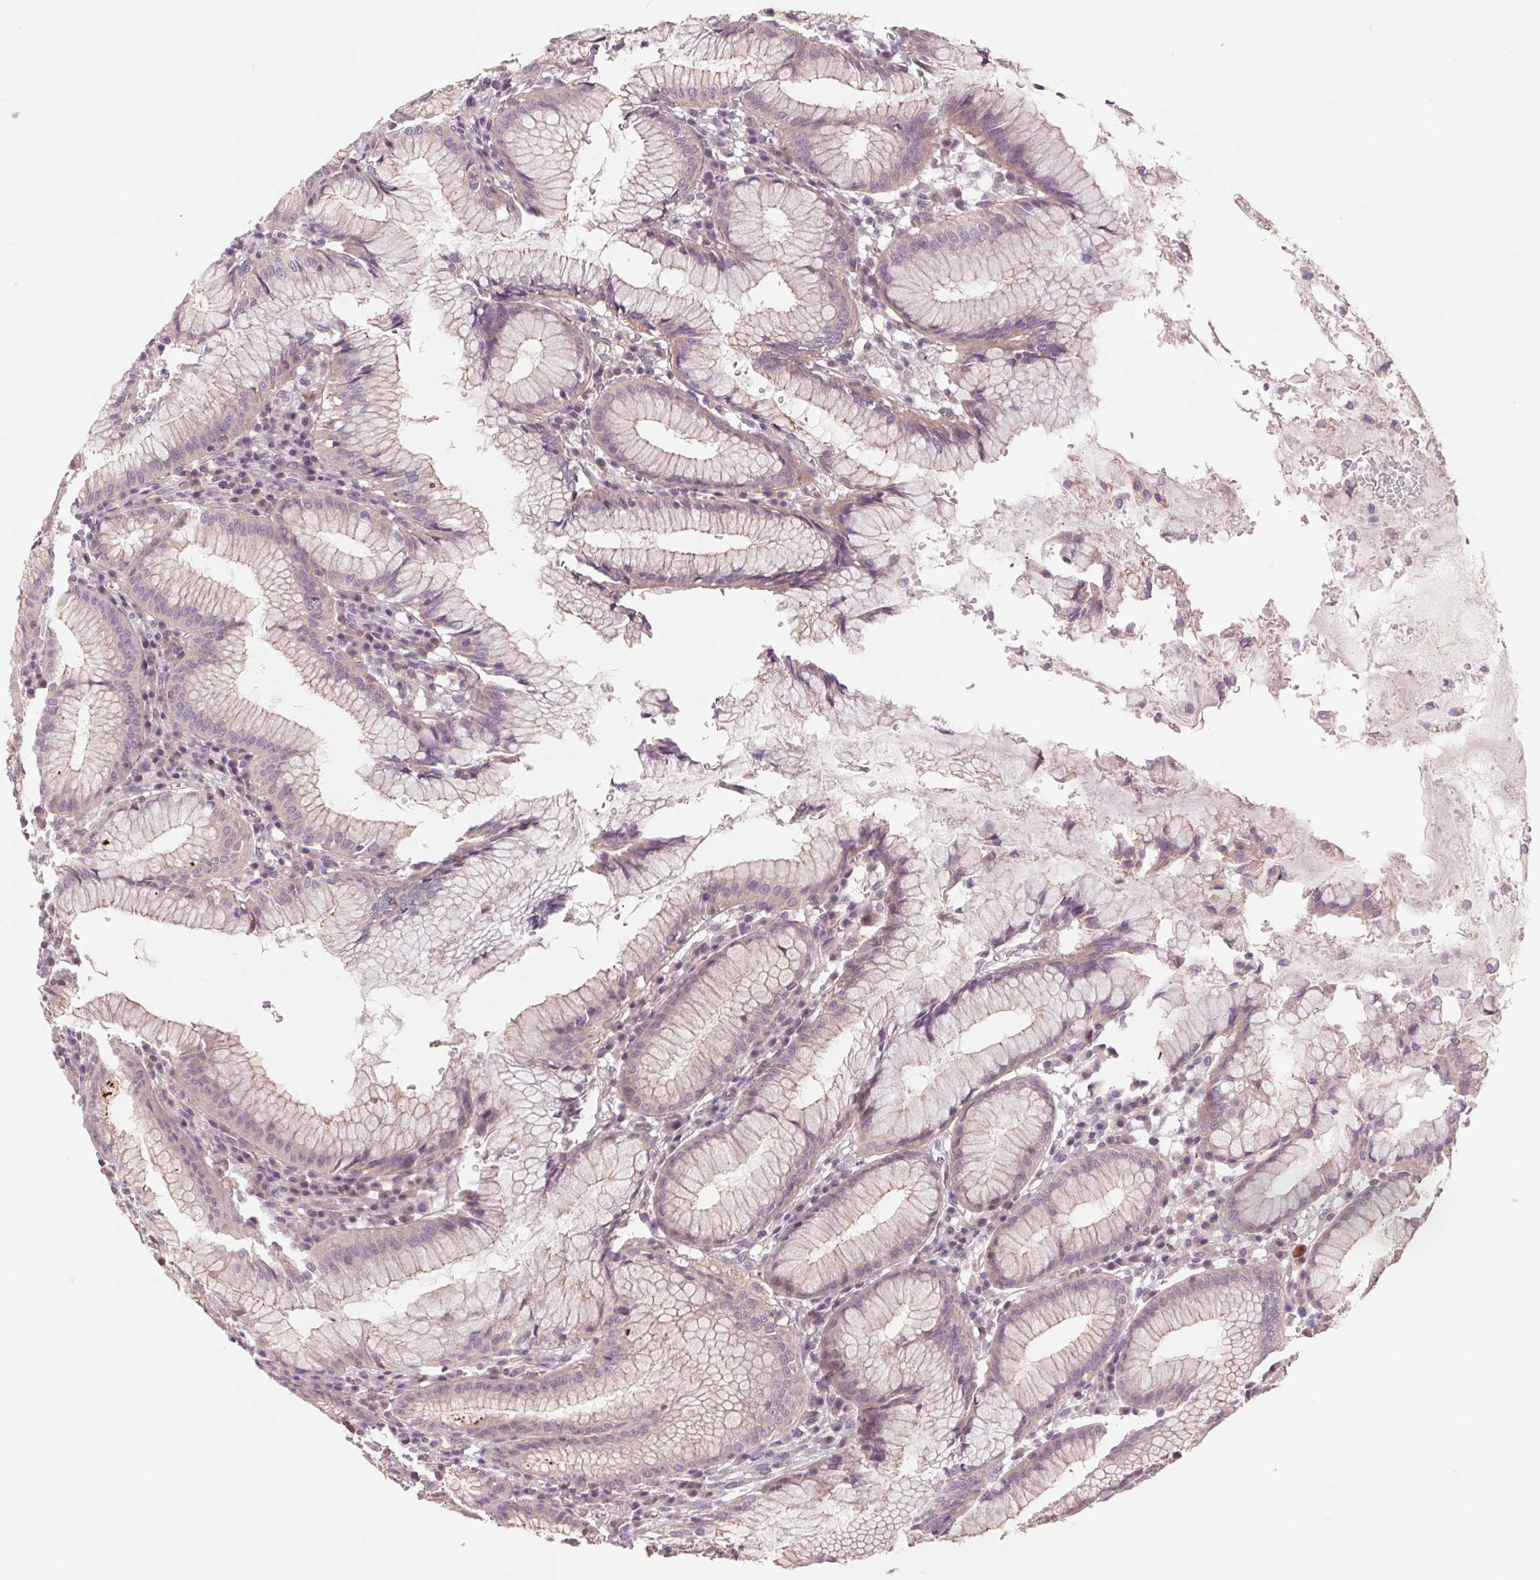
{"staining": {"intensity": "weak", "quantity": "25%-75%", "location": "cytoplasmic/membranous"}, "tissue": "stomach", "cell_type": "Glandular cells", "image_type": "normal", "snomed": [{"axis": "morphology", "description": "Normal tissue, NOS"}, {"axis": "topography", "description": "Stomach"}], "caption": "Normal stomach reveals weak cytoplasmic/membranous positivity in approximately 25%-75% of glandular cells.", "gene": "SH3RF2", "patient": {"sex": "male", "age": 55}}